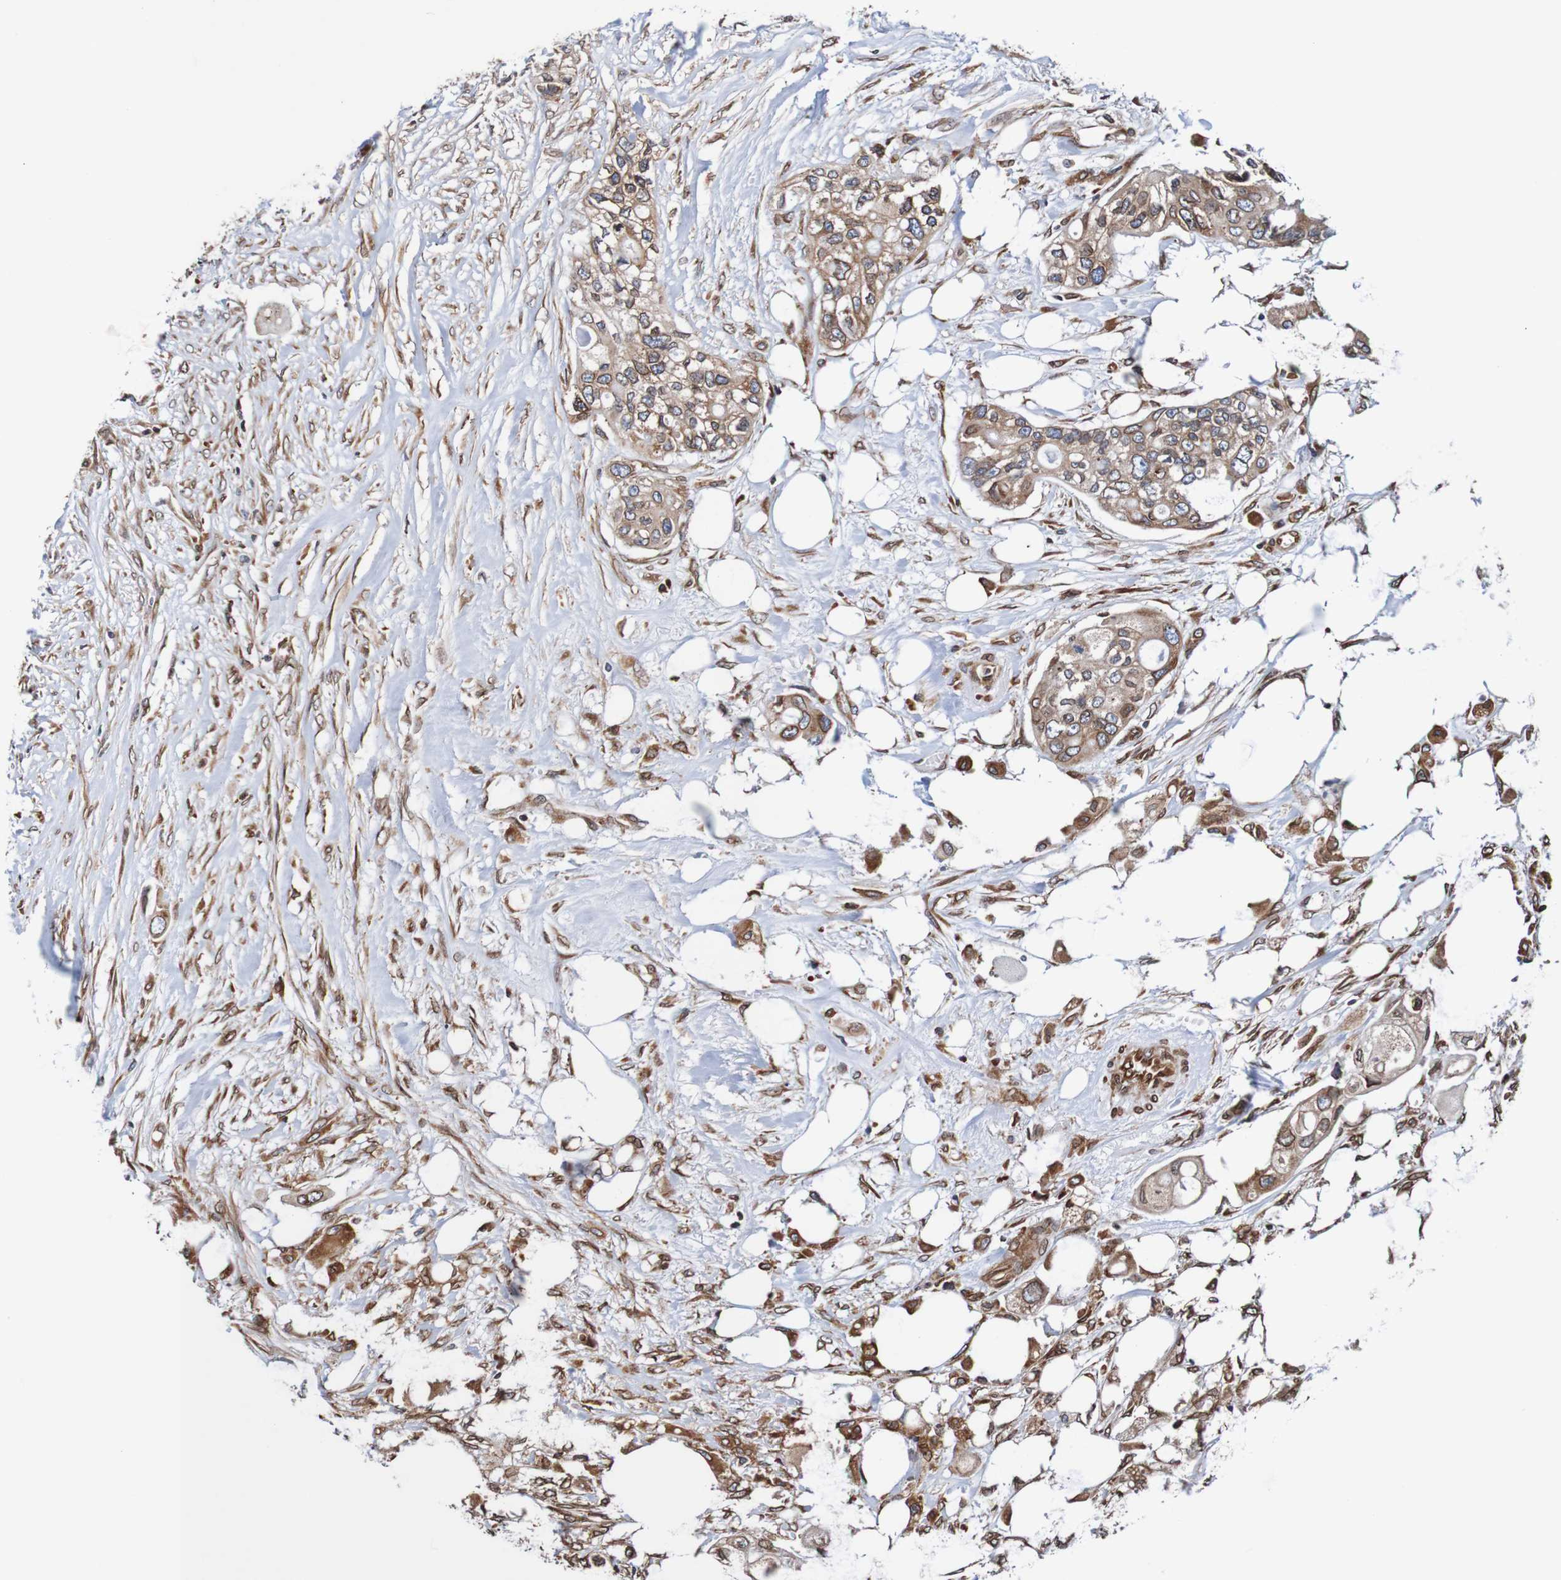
{"staining": {"intensity": "moderate", "quantity": ">75%", "location": "cytoplasmic/membranous,nuclear"}, "tissue": "colorectal cancer", "cell_type": "Tumor cells", "image_type": "cancer", "snomed": [{"axis": "morphology", "description": "Adenocarcinoma, NOS"}, {"axis": "topography", "description": "Colon"}], "caption": "This is an image of immunohistochemistry staining of colorectal cancer, which shows moderate expression in the cytoplasmic/membranous and nuclear of tumor cells.", "gene": "TMEM109", "patient": {"sex": "female", "age": 57}}